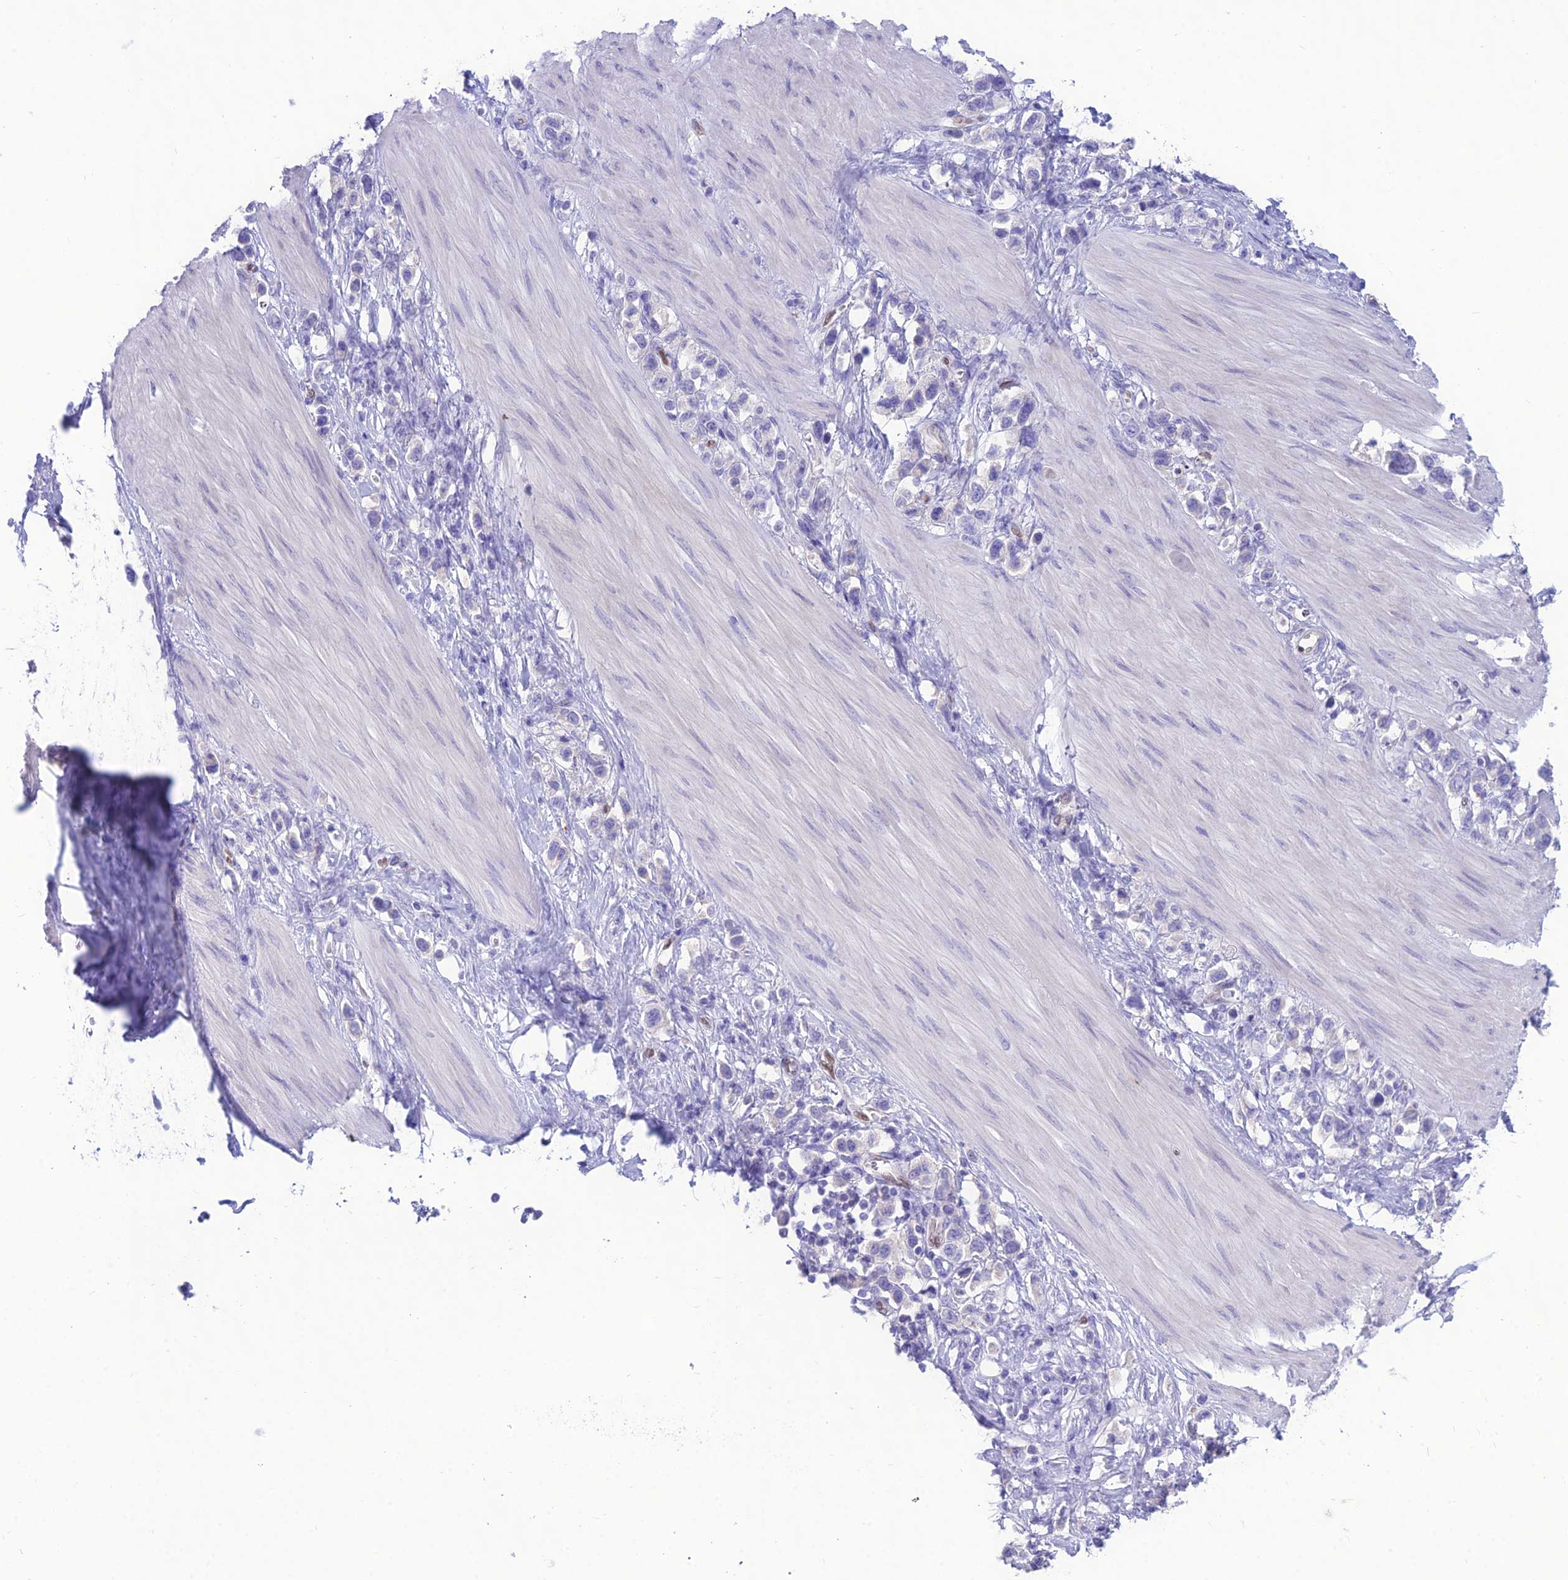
{"staining": {"intensity": "negative", "quantity": "none", "location": "none"}, "tissue": "stomach cancer", "cell_type": "Tumor cells", "image_type": "cancer", "snomed": [{"axis": "morphology", "description": "Adenocarcinoma, NOS"}, {"axis": "topography", "description": "Stomach"}], "caption": "High magnification brightfield microscopy of adenocarcinoma (stomach) stained with DAB (3,3'-diaminobenzidine) (brown) and counterstained with hematoxylin (blue): tumor cells show no significant positivity. (DAB (3,3'-diaminobenzidine) immunohistochemistry (IHC), high magnification).", "gene": "NOVA2", "patient": {"sex": "female", "age": 65}}